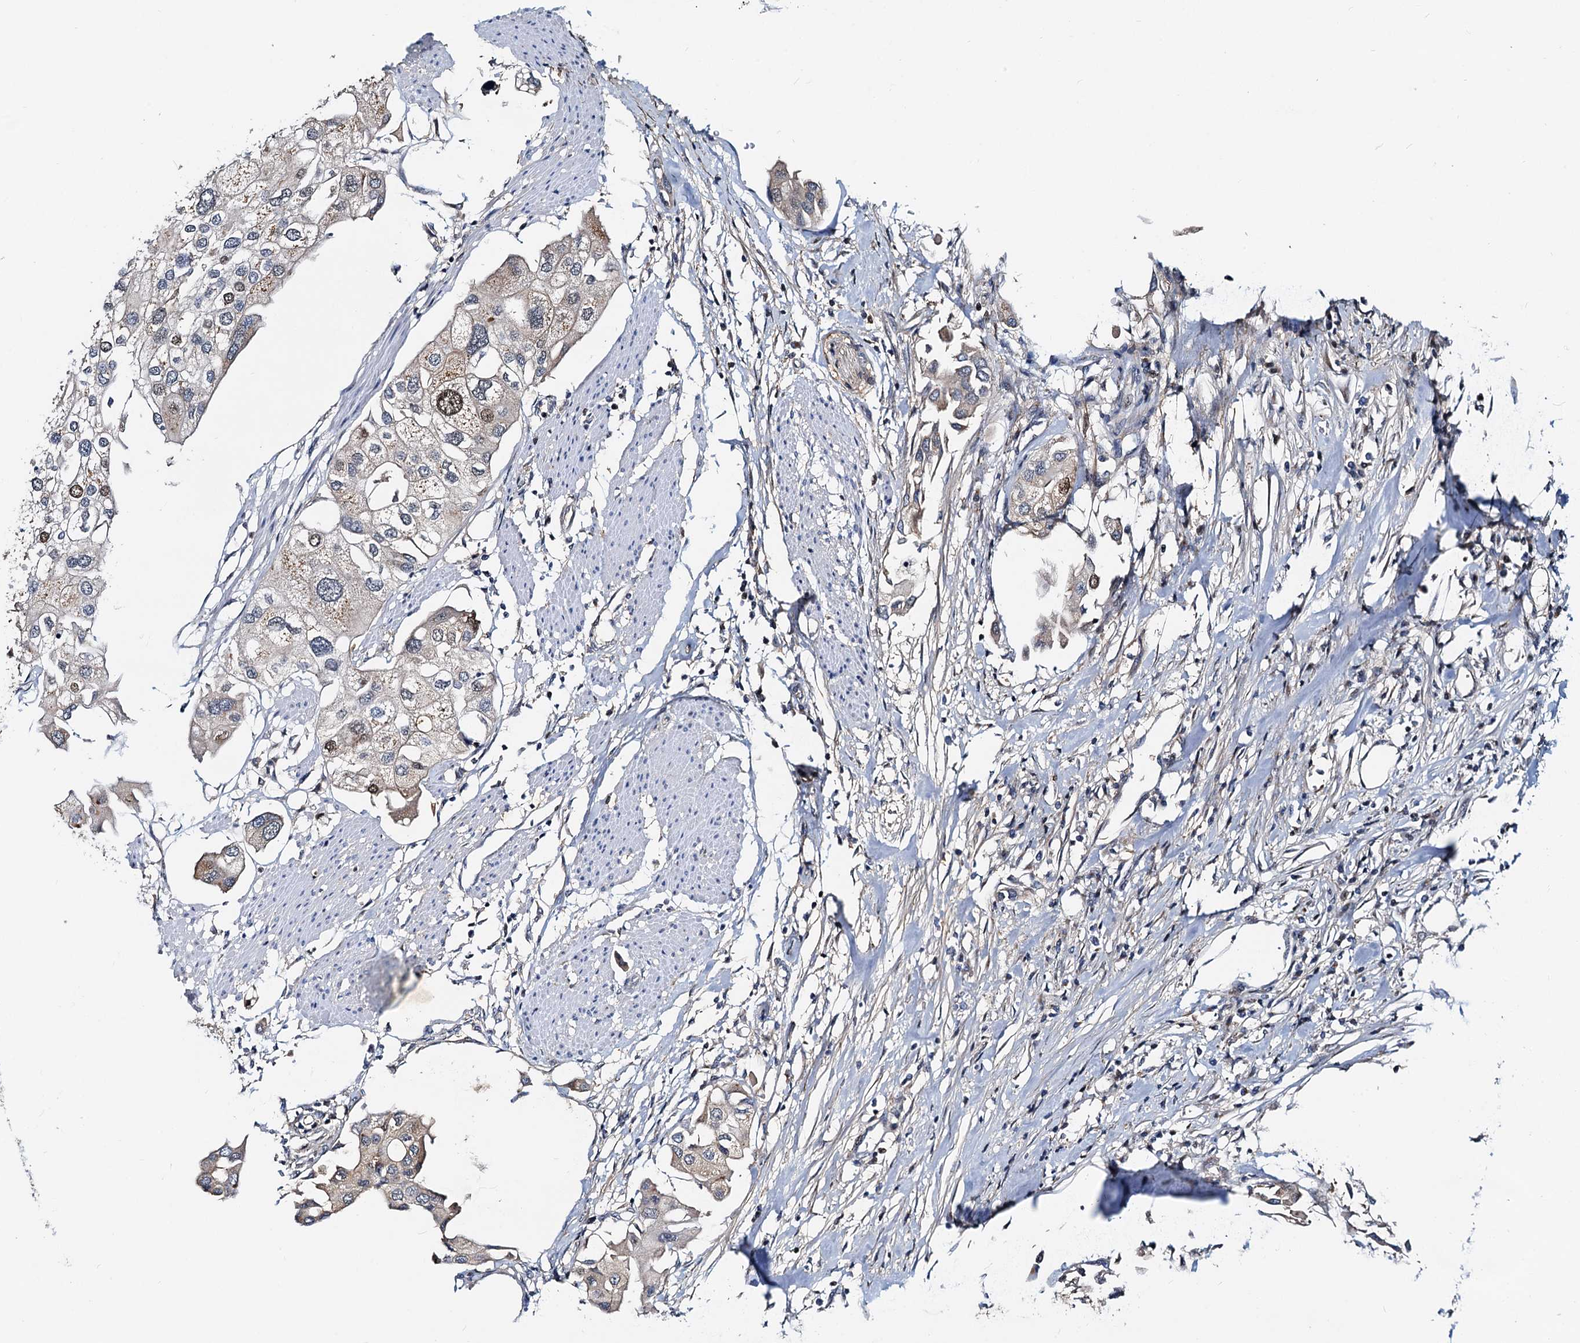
{"staining": {"intensity": "weak", "quantity": "<25%", "location": "cytoplasmic/membranous,nuclear"}, "tissue": "urothelial cancer", "cell_type": "Tumor cells", "image_type": "cancer", "snomed": [{"axis": "morphology", "description": "Urothelial carcinoma, High grade"}, {"axis": "topography", "description": "Urinary bladder"}], "caption": "DAB (3,3'-diaminobenzidine) immunohistochemical staining of human urothelial cancer exhibits no significant staining in tumor cells.", "gene": "PTGES3", "patient": {"sex": "male", "age": 64}}